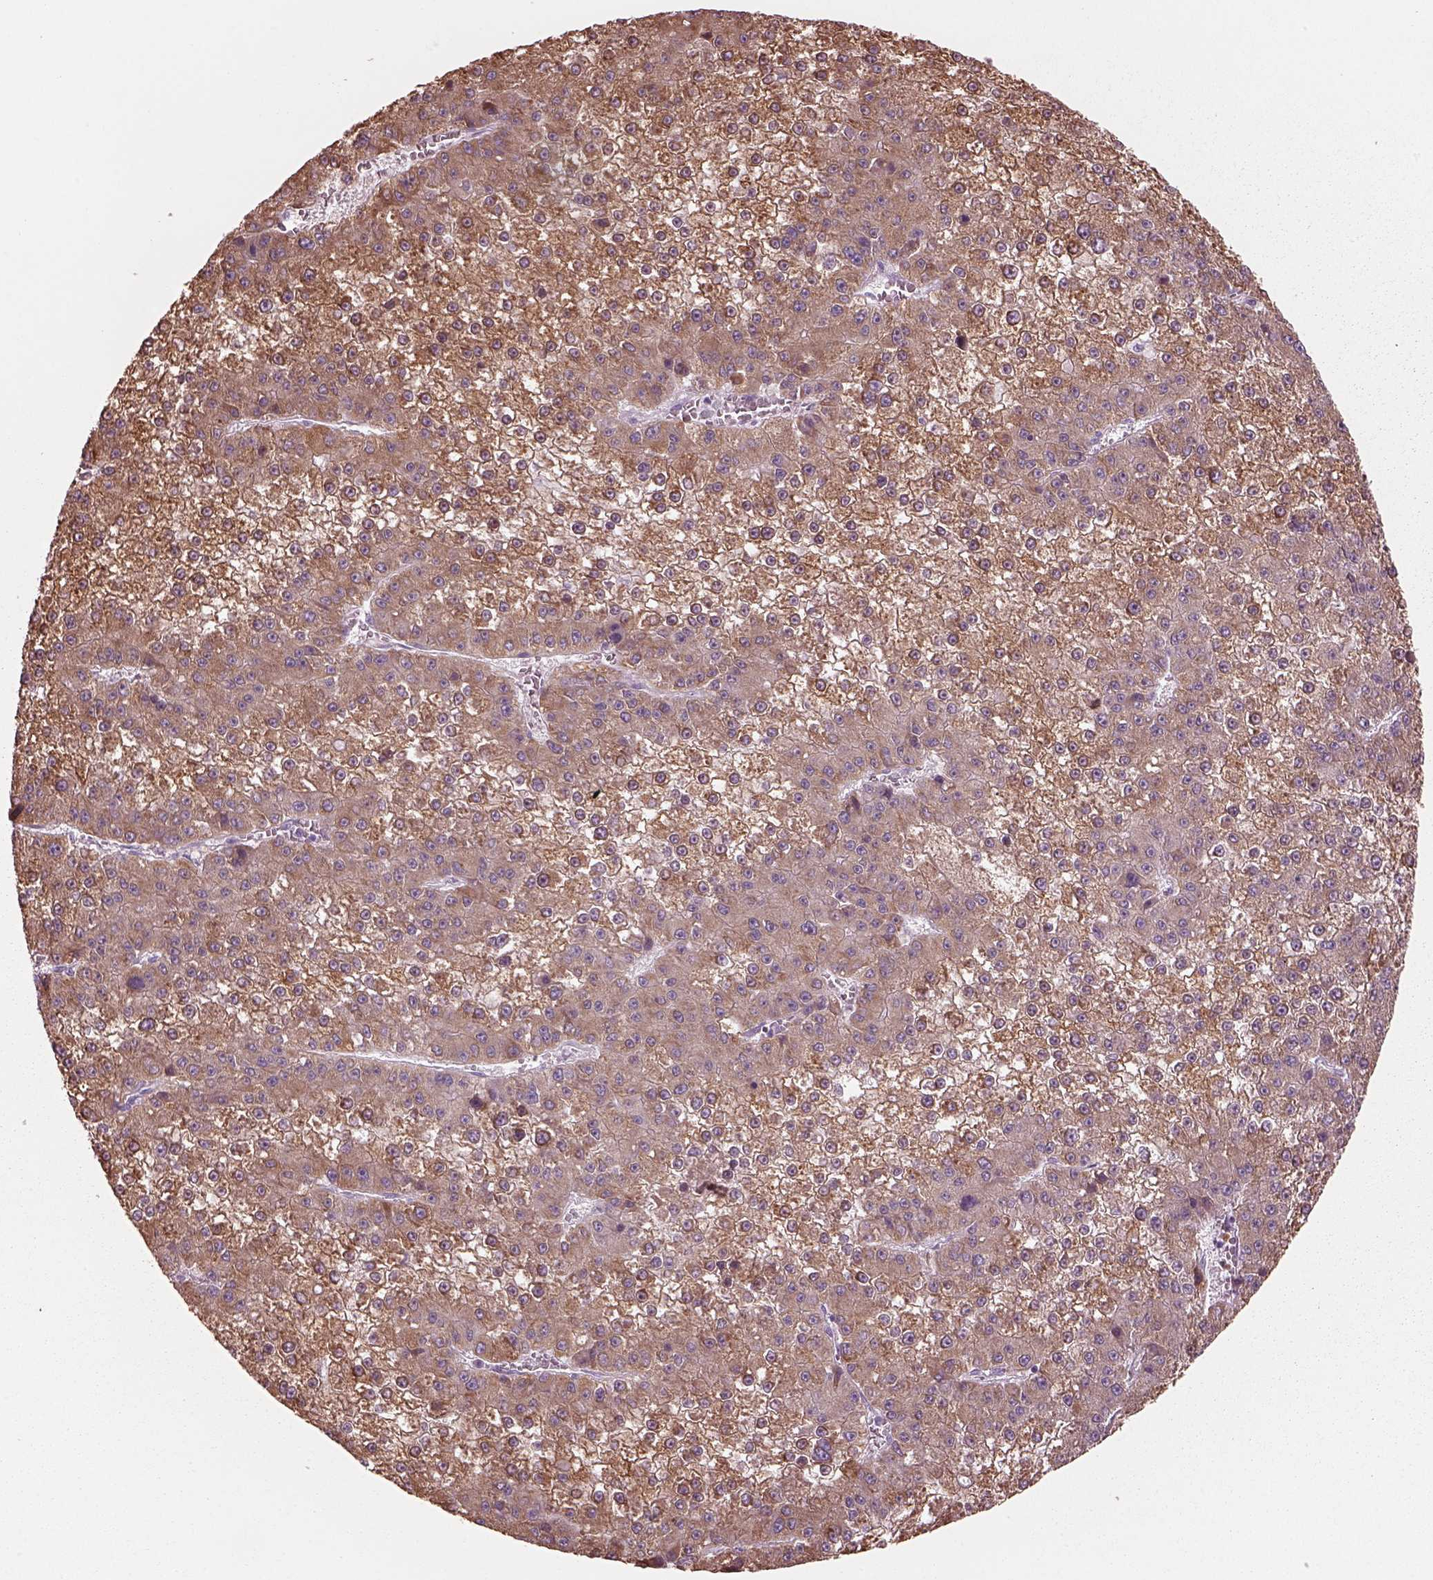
{"staining": {"intensity": "moderate", "quantity": ">75%", "location": "cytoplasmic/membranous"}, "tissue": "liver cancer", "cell_type": "Tumor cells", "image_type": "cancer", "snomed": [{"axis": "morphology", "description": "Carcinoma, Hepatocellular, NOS"}, {"axis": "topography", "description": "Liver"}], "caption": "IHC histopathology image of hepatocellular carcinoma (liver) stained for a protein (brown), which shows medium levels of moderate cytoplasmic/membranous expression in approximately >75% of tumor cells.", "gene": "SLC27A2", "patient": {"sex": "female", "age": 73}}